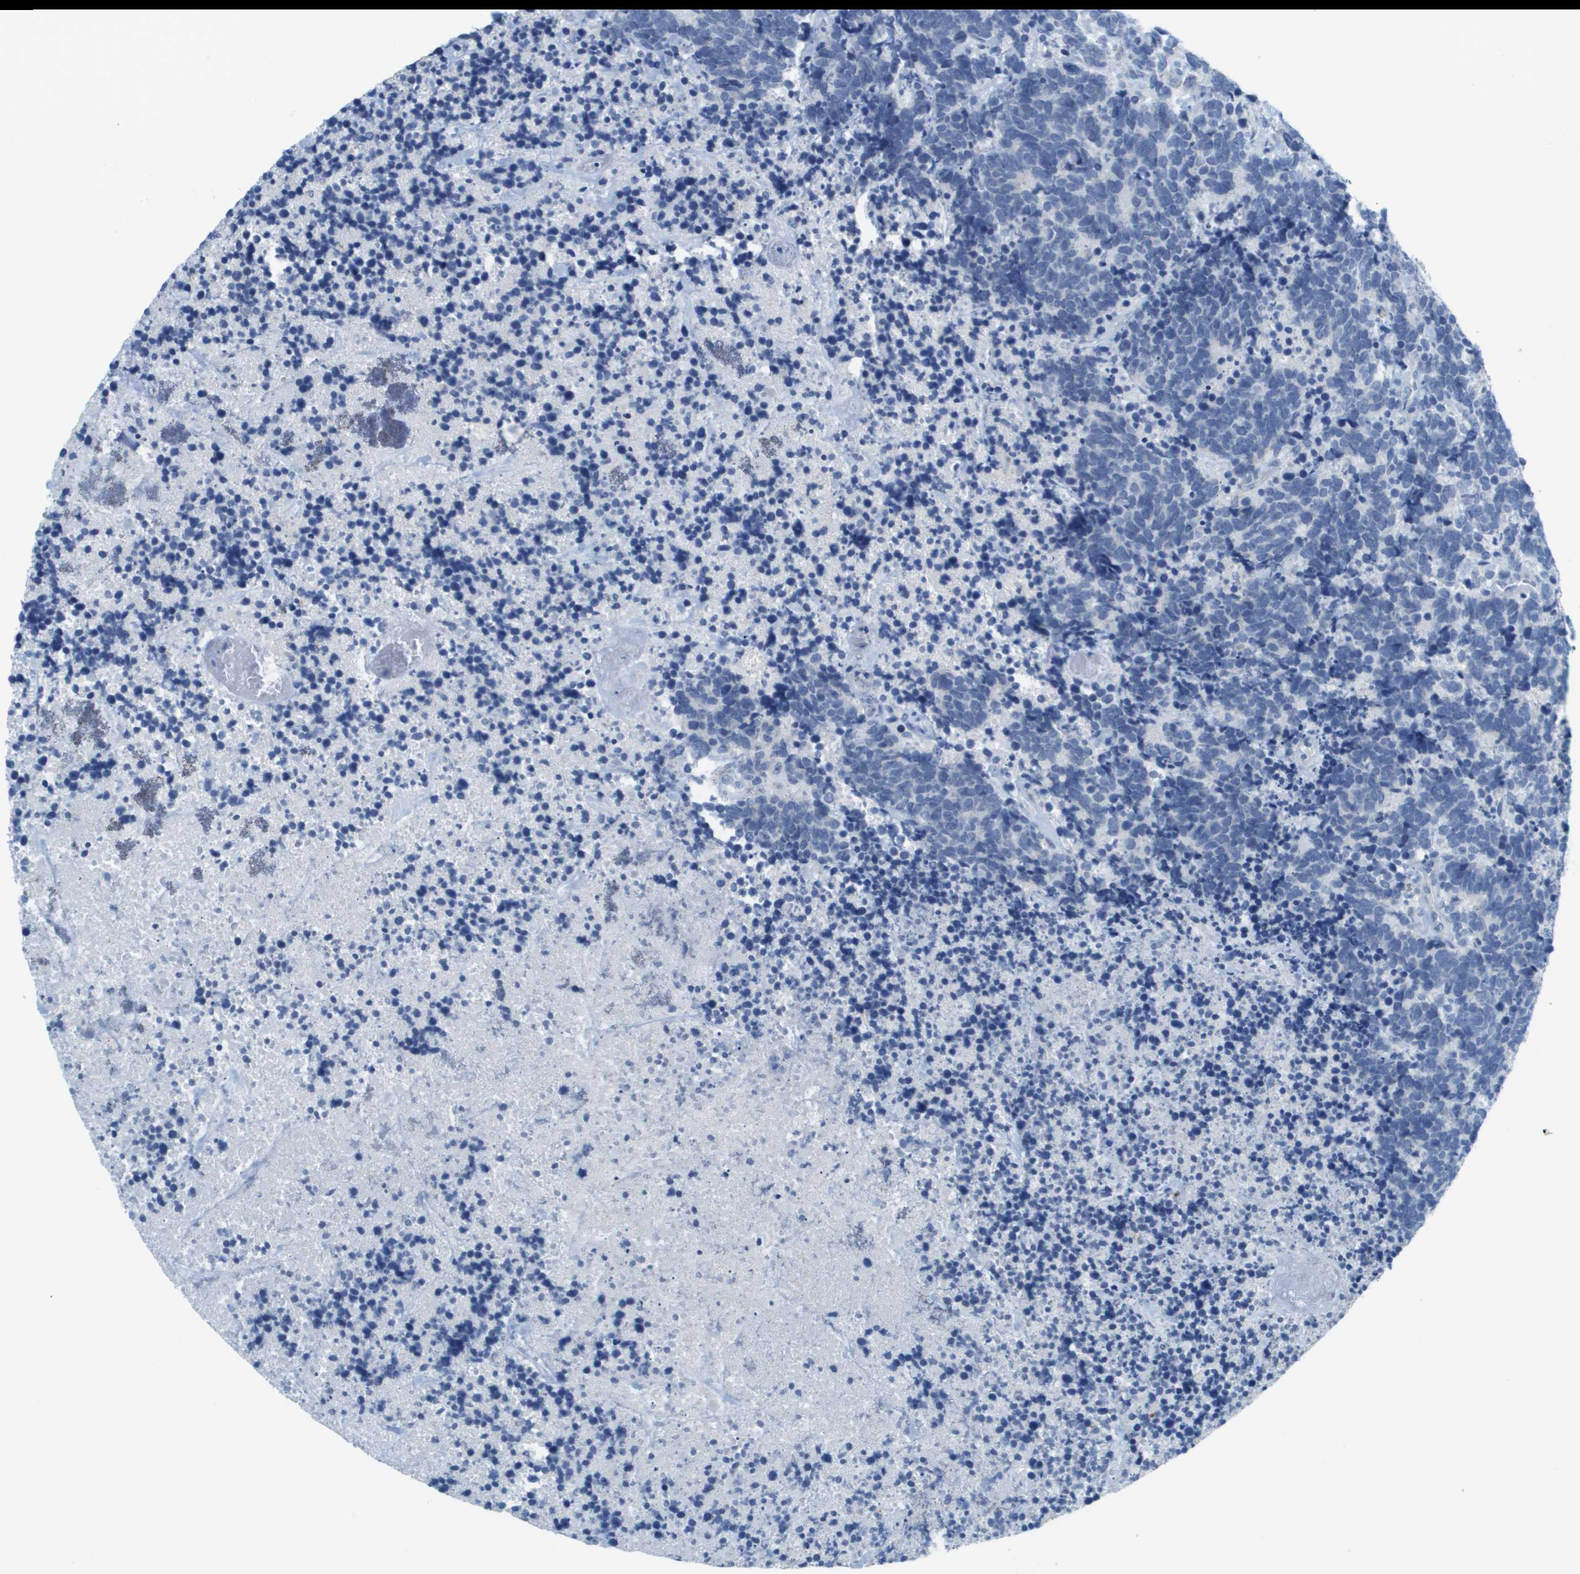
{"staining": {"intensity": "negative", "quantity": "none", "location": "none"}, "tissue": "carcinoid", "cell_type": "Tumor cells", "image_type": "cancer", "snomed": [{"axis": "morphology", "description": "Carcinoma, NOS"}, {"axis": "morphology", "description": "Carcinoid, malignant, NOS"}, {"axis": "topography", "description": "Urinary bladder"}], "caption": "IHC histopathology image of human carcinoid stained for a protein (brown), which shows no staining in tumor cells.", "gene": "PTGDR2", "patient": {"sex": "male", "age": 57}}